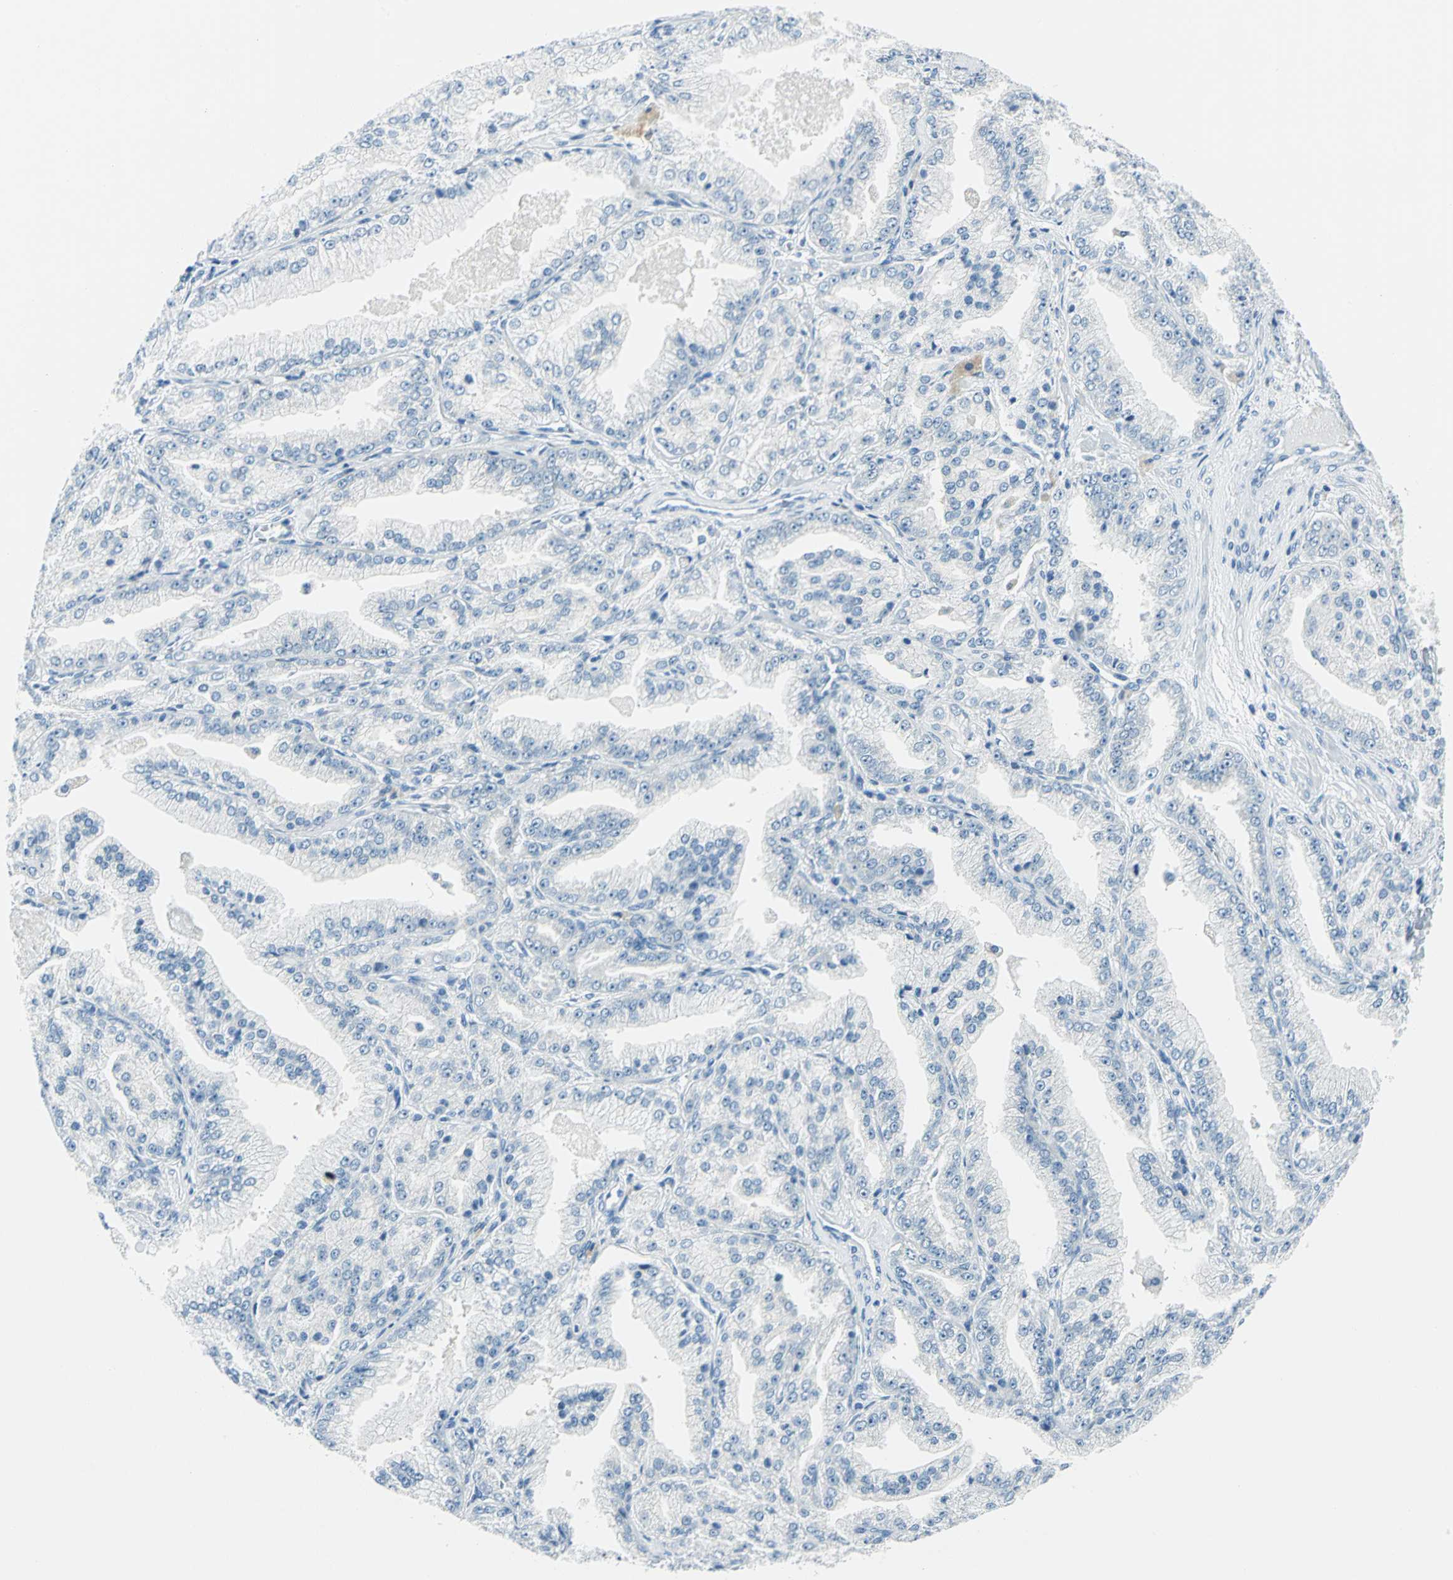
{"staining": {"intensity": "negative", "quantity": "none", "location": "none"}, "tissue": "prostate cancer", "cell_type": "Tumor cells", "image_type": "cancer", "snomed": [{"axis": "morphology", "description": "Adenocarcinoma, High grade"}, {"axis": "topography", "description": "Prostate"}], "caption": "Tumor cells show no significant positivity in high-grade adenocarcinoma (prostate). (DAB immunohistochemistry (IHC) visualized using brightfield microscopy, high magnification).", "gene": "AKR1A1", "patient": {"sex": "male", "age": 61}}